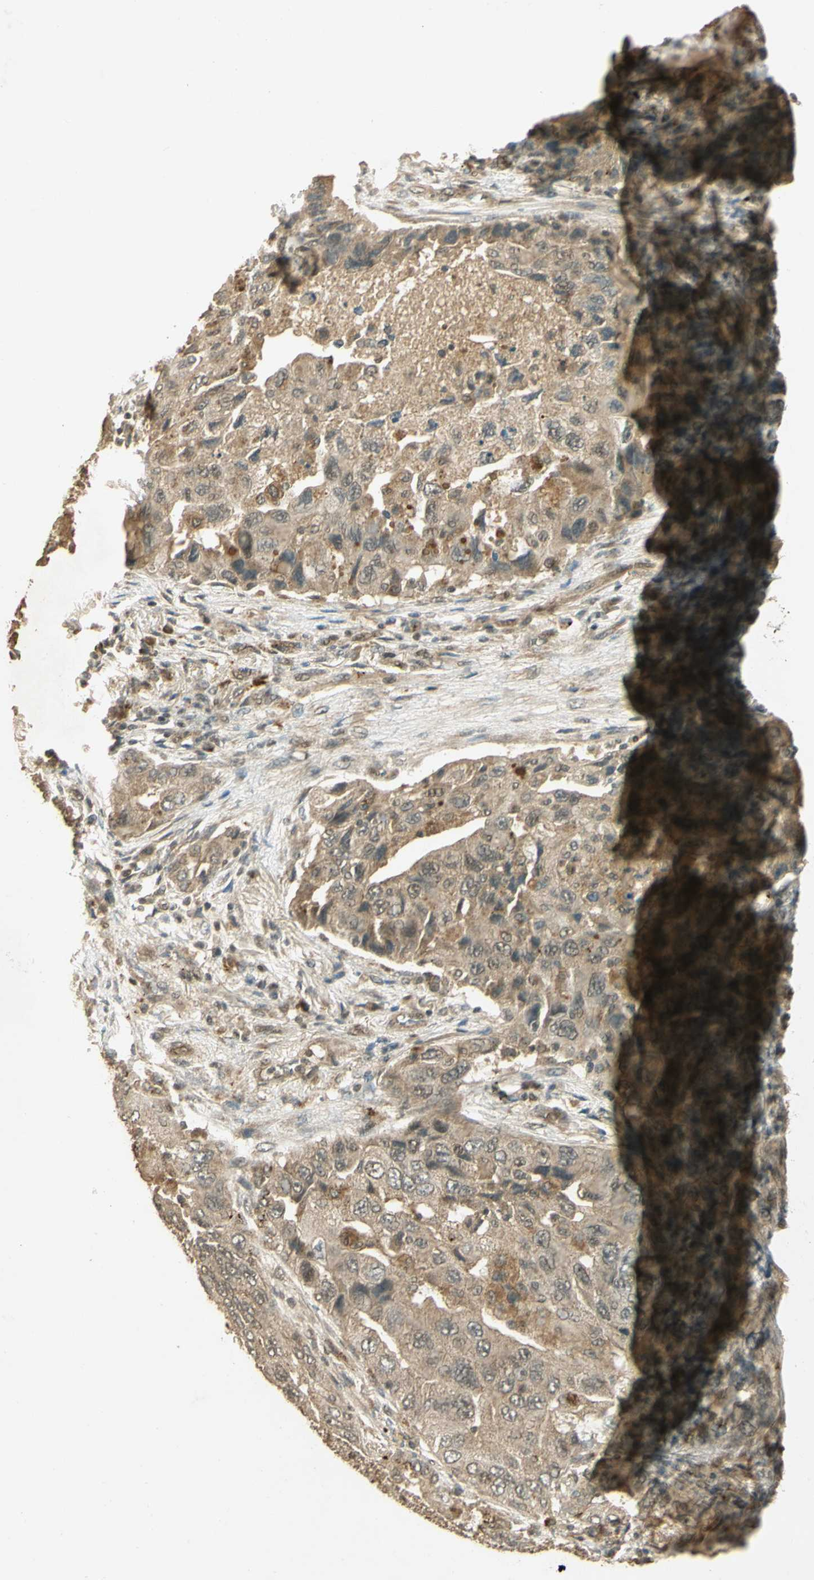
{"staining": {"intensity": "weak", "quantity": ">75%", "location": "cytoplasmic/membranous"}, "tissue": "lung cancer", "cell_type": "Tumor cells", "image_type": "cancer", "snomed": [{"axis": "morphology", "description": "Adenocarcinoma, NOS"}, {"axis": "topography", "description": "Lung"}], "caption": "Lung cancer (adenocarcinoma) was stained to show a protein in brown. There is low levels of weak cytoplasmic/membranous expression in about >75% of tumor cells.", "gene": "GMEB2", "patient": {"sex": "female", "age": 65}}